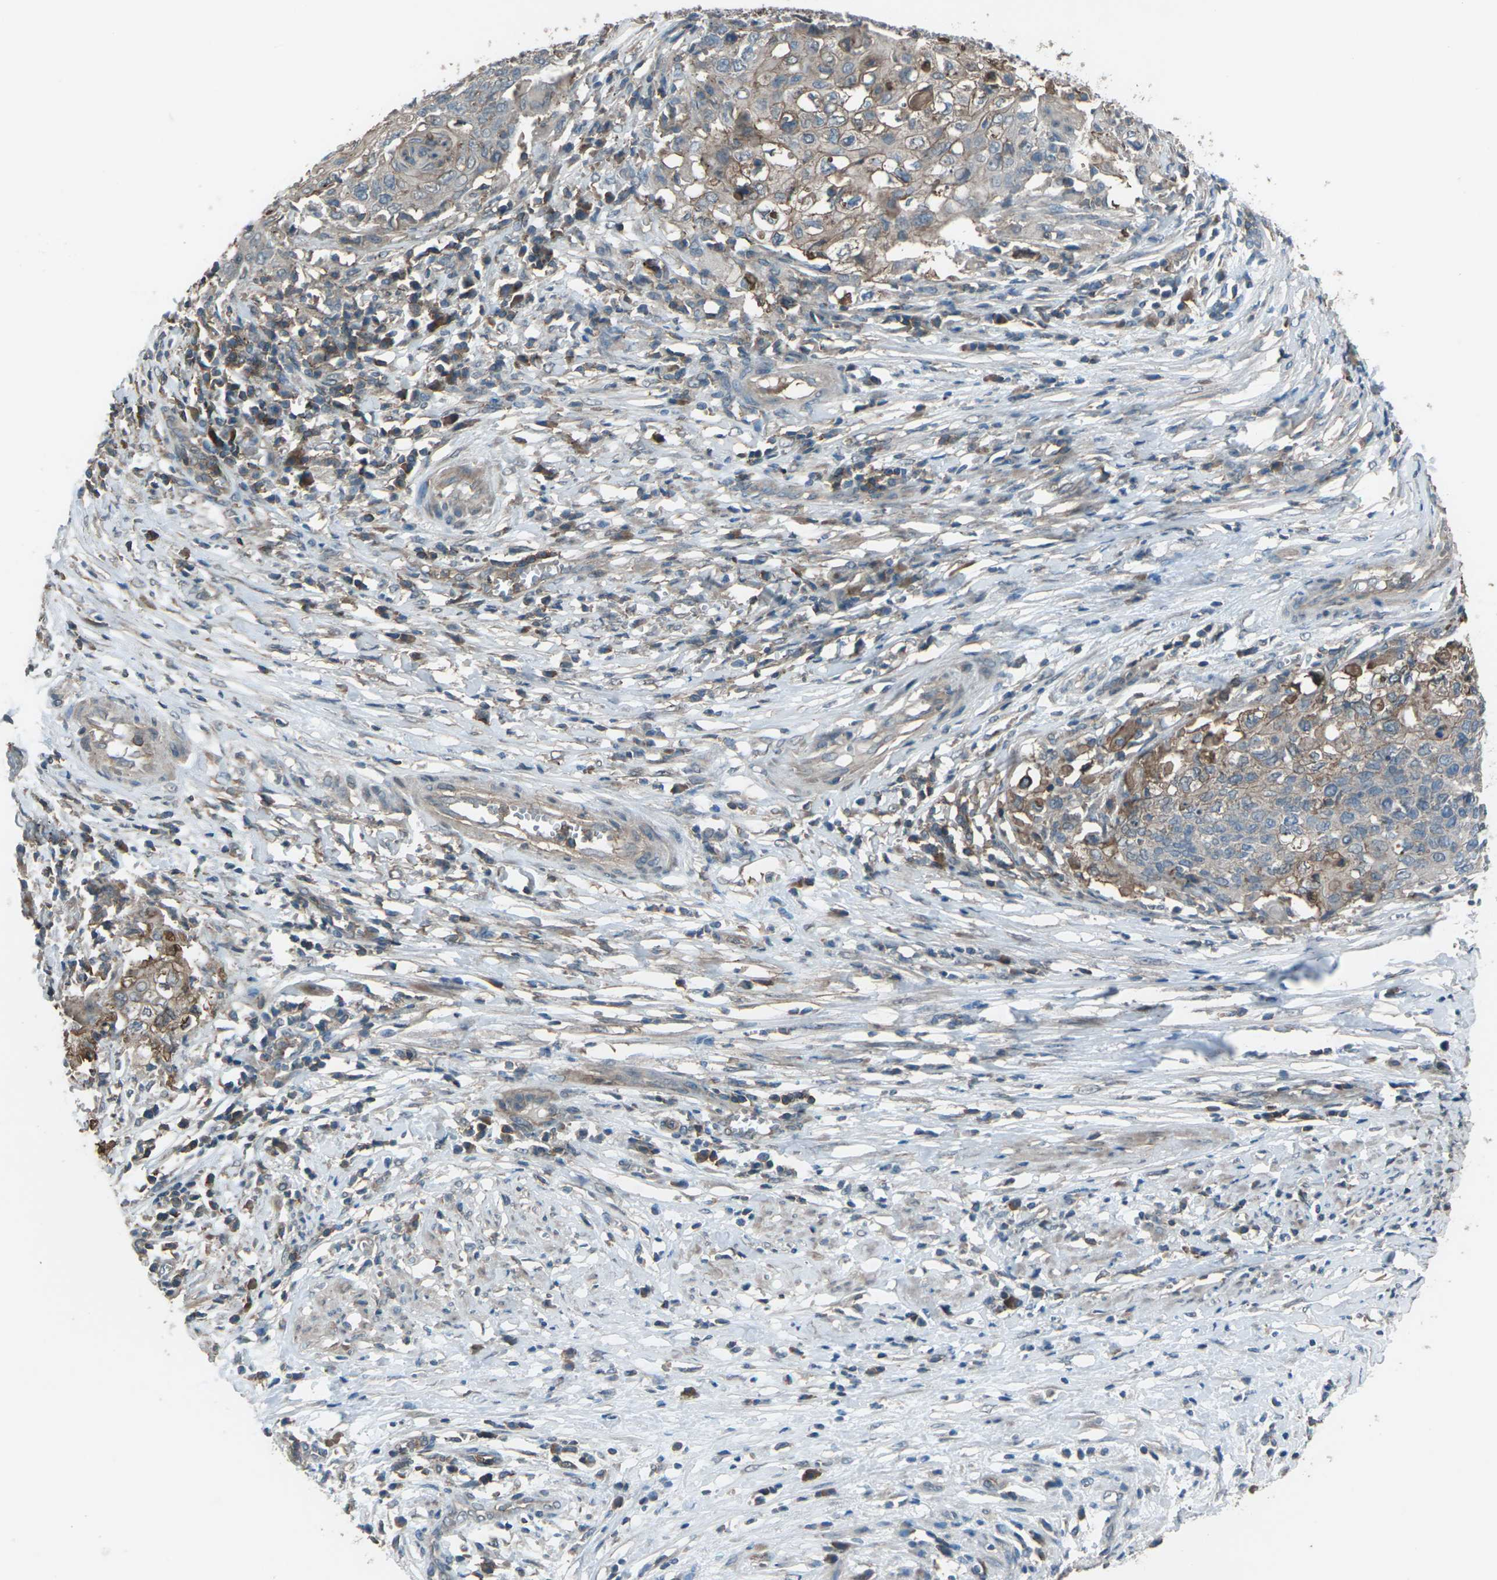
{"staining": {"intensity": "weak", "quantity": "25%-75%", "location": "cytoplasmic/membranous"}, "tissue": "cervical cancer", "cell_type": "Tumor cells", "image_type": "cancer", "snomed": [{"axis": "morphology", "description": "Squamous cell carcinoma, NOS"}, {"axis": "topography", "description": "Cervix"}], "caption": "Weak cytoplasmic/membranous positivity is present in about 25%-75% of tumor cells in cervical cancer (squamous cell carcinoma).", "gene": "CMTM4", "patient": {"sex": "female", "age": 39}}